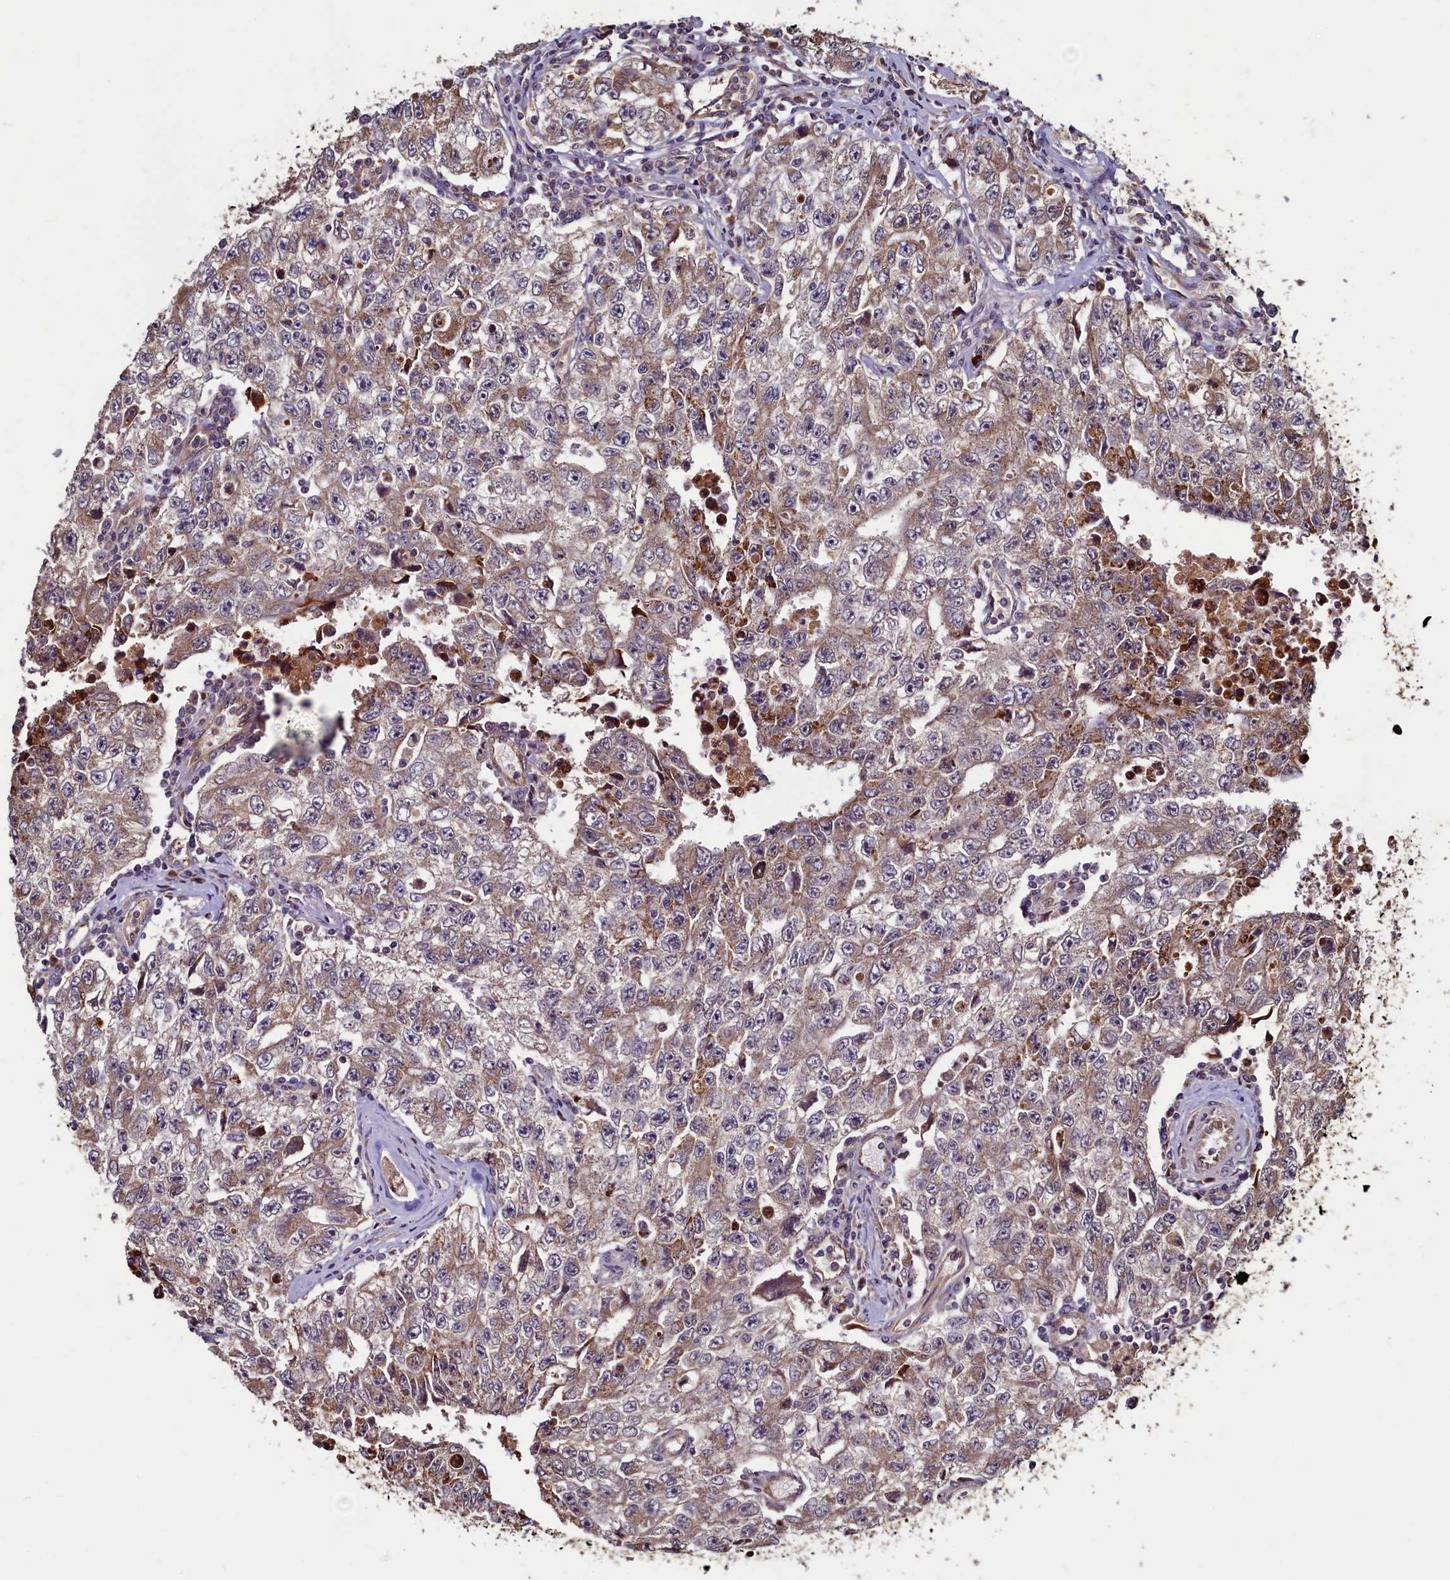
{"staining": {"intensity": "moderate", "quantity": "25%-75%", "location": "cytoplasmic/membranous"}, "tissue": "testis cancer", "cell_type": "Tumor cells", "image_type": "cancer", "snomed": [{"axis": "morphology", "description": "Carcinoma, Embryonal, NOS"}, {"axis": "topography", "description": "Testis"}], "caption": "A high-resolution image shows immunohistochemistry staining of testis cancer (embryonal carcinoma), which exhibits moderate cytoplasmic/membranous expression in approximately 25%-75% of tumor cells.", "gene": "NCKAP5L", "patient": {"sex": "male", "age": 17}}